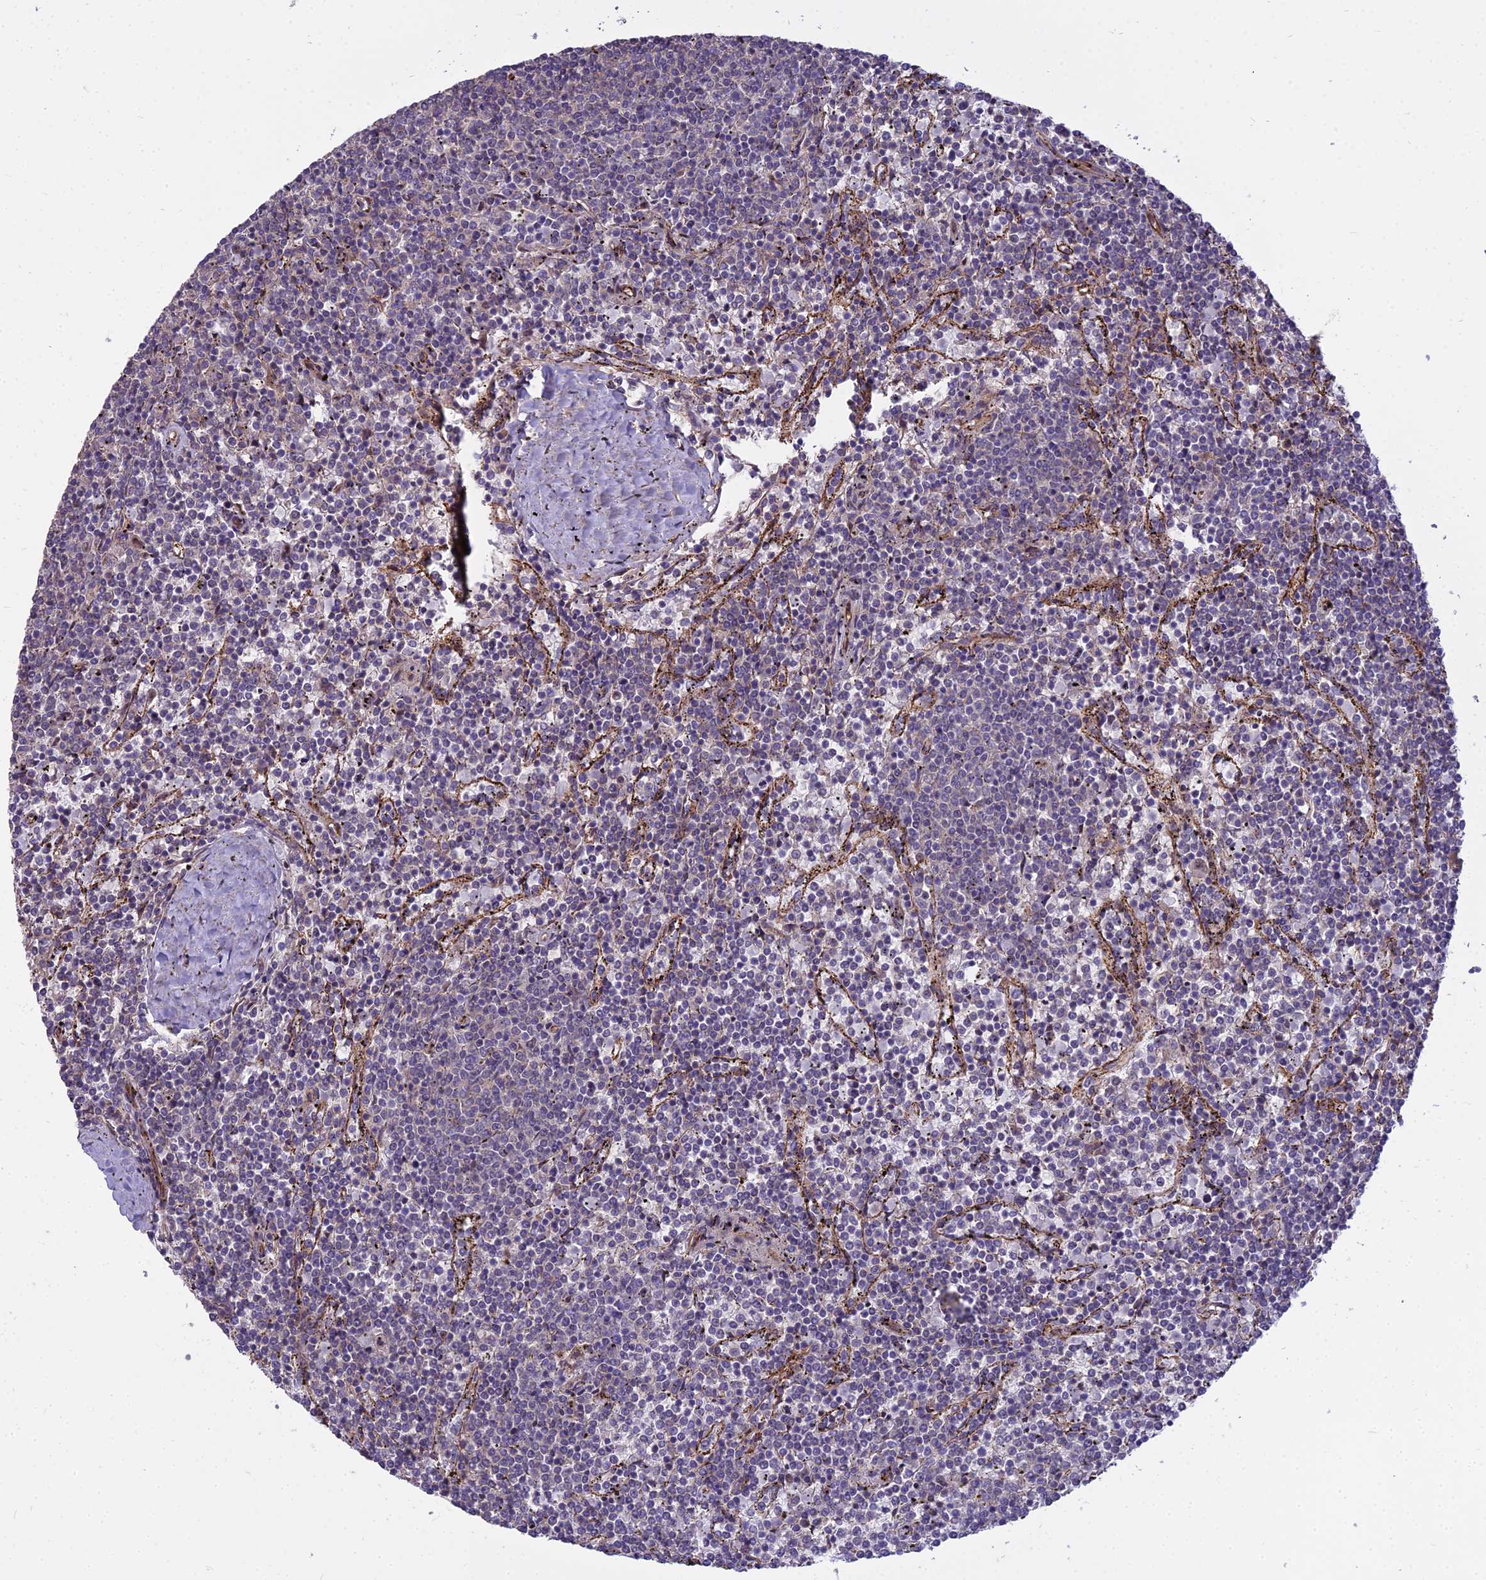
{"staining": {"intensity": "negative", "quantity": "none", "location": "none"}, "tissue": "lymphoma", "cell_type": "Tumor cells", "image_type": "cancer", "snomed": [{"axis": "morphology", "description": "Malignant lymphoma, non-Hodgkin's type, Low grade"}, {"axis": "topography", "description": "Spleen"}], "caption": "Immunohistochemistry photomicrograph of malignant lymphoma, non-Hodgkin's type (low-grade) stained for a protein (brown), which exhibits no staining in tumor cells. (DAB IHC visualized using brightfield microscopy, high magnification).", "gene": "GLYATL3", "patient": {"sex": "female", "age": 50}}